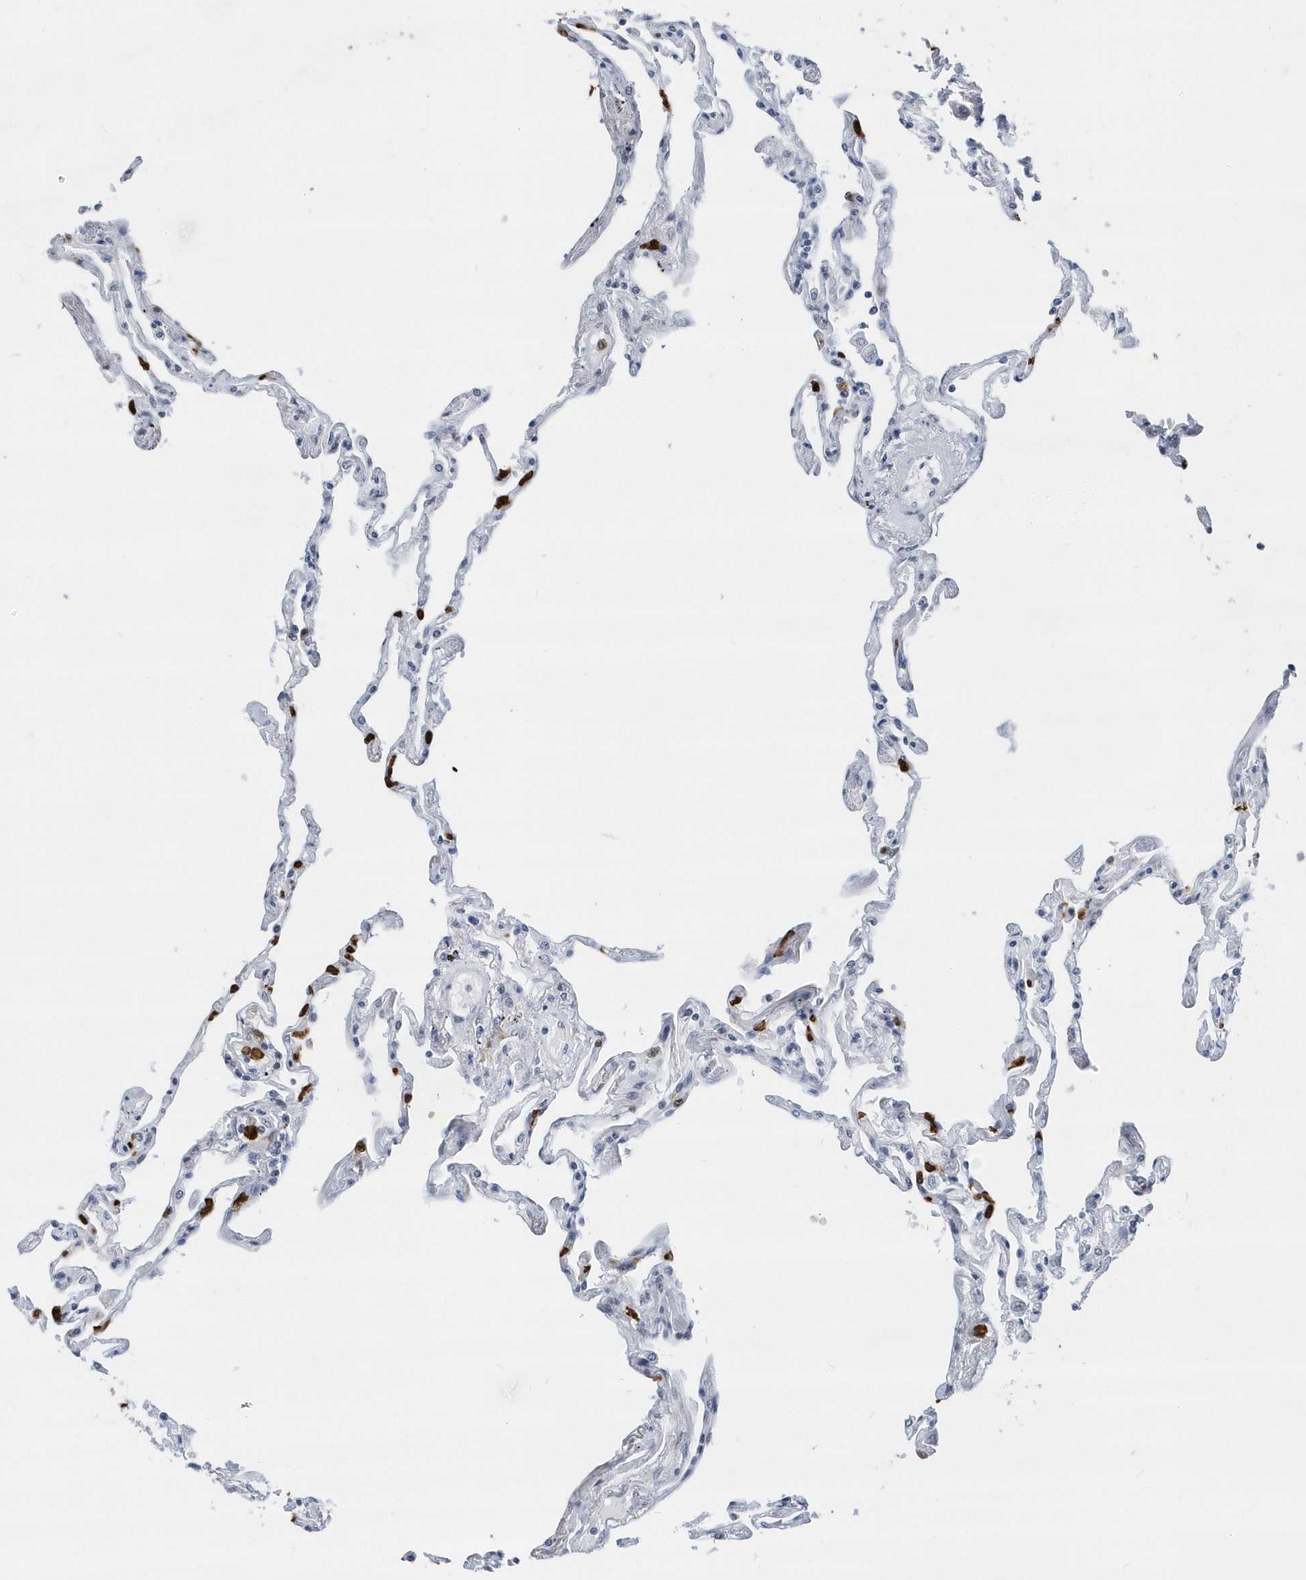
{"staining": {"intensity": "negative", "quantity": "none", "location": "none"}, "tissue": "lung", "cell_type": "Alveolar cells", "image_type": "normal", "snomed": [{"axis": "morphology", "description": "Normal tissue, NOS"}, {"axis": "topography", "description": "Lung"}], "caption": "Immunohistochemical staining of normal human lung displays no significant staining in alveolar cells.", "gene": "RPP30", "patient": {"sex": "female", "age": 67}}